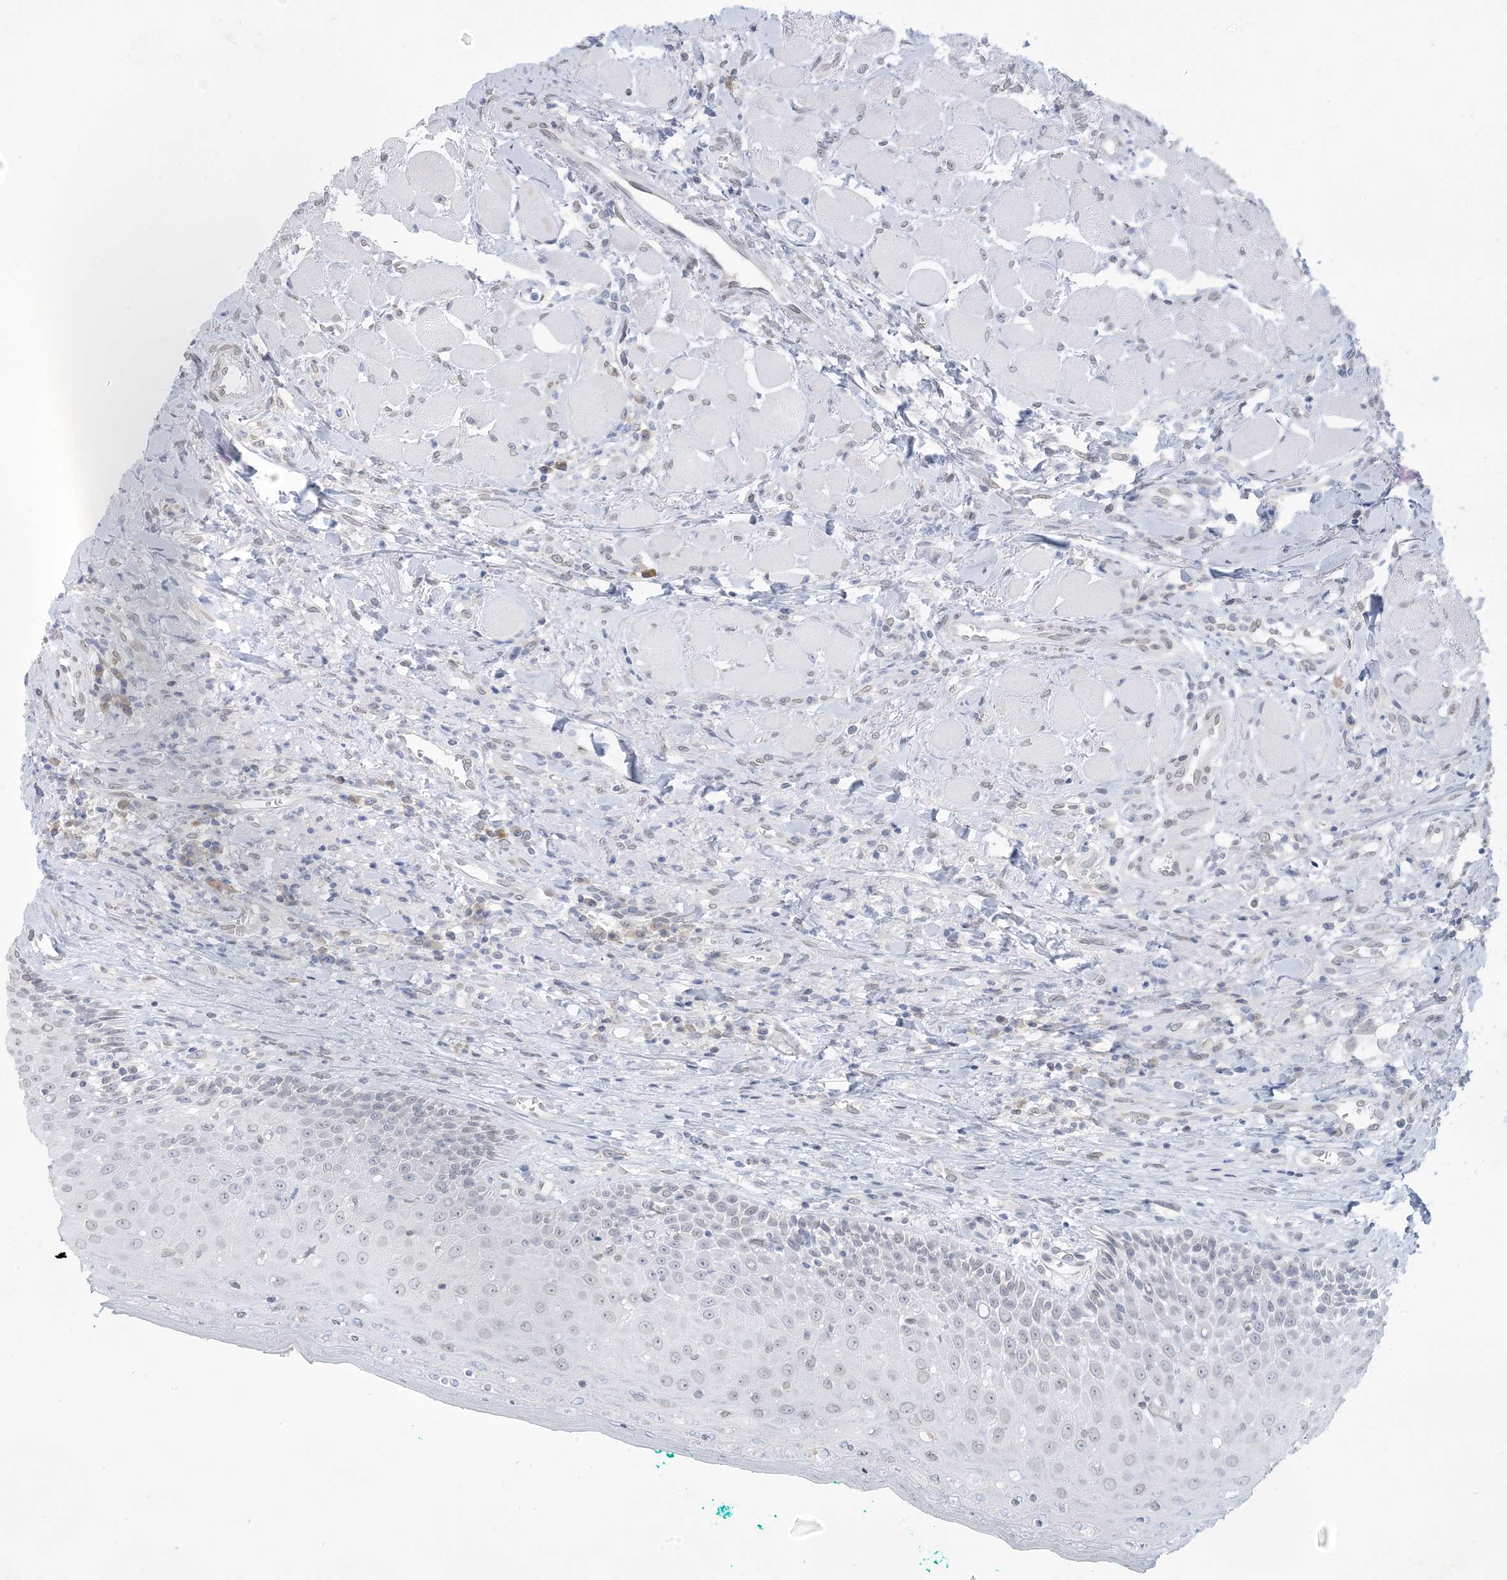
{"staining": {"intensity": "negative", "quantity": "none", "location": "none"}, "tissue": "oral mucosa", "cell_type": "Squamous epithelial cells", "image_type": "normal", "snomed": [{"axis": "morphology", "description": "Normal tissue, NOS"}, {"axis": "topography", "description": "Oral tissue"}], "caption": "Immunohistochemistry (IHC) of unremarkable human oral mucosa exhibits no expression in squamous epithelial cells. Nuclei are stained in blue.", "gene": "WWP1", "patient": {"sex": "female", "age": 70}}